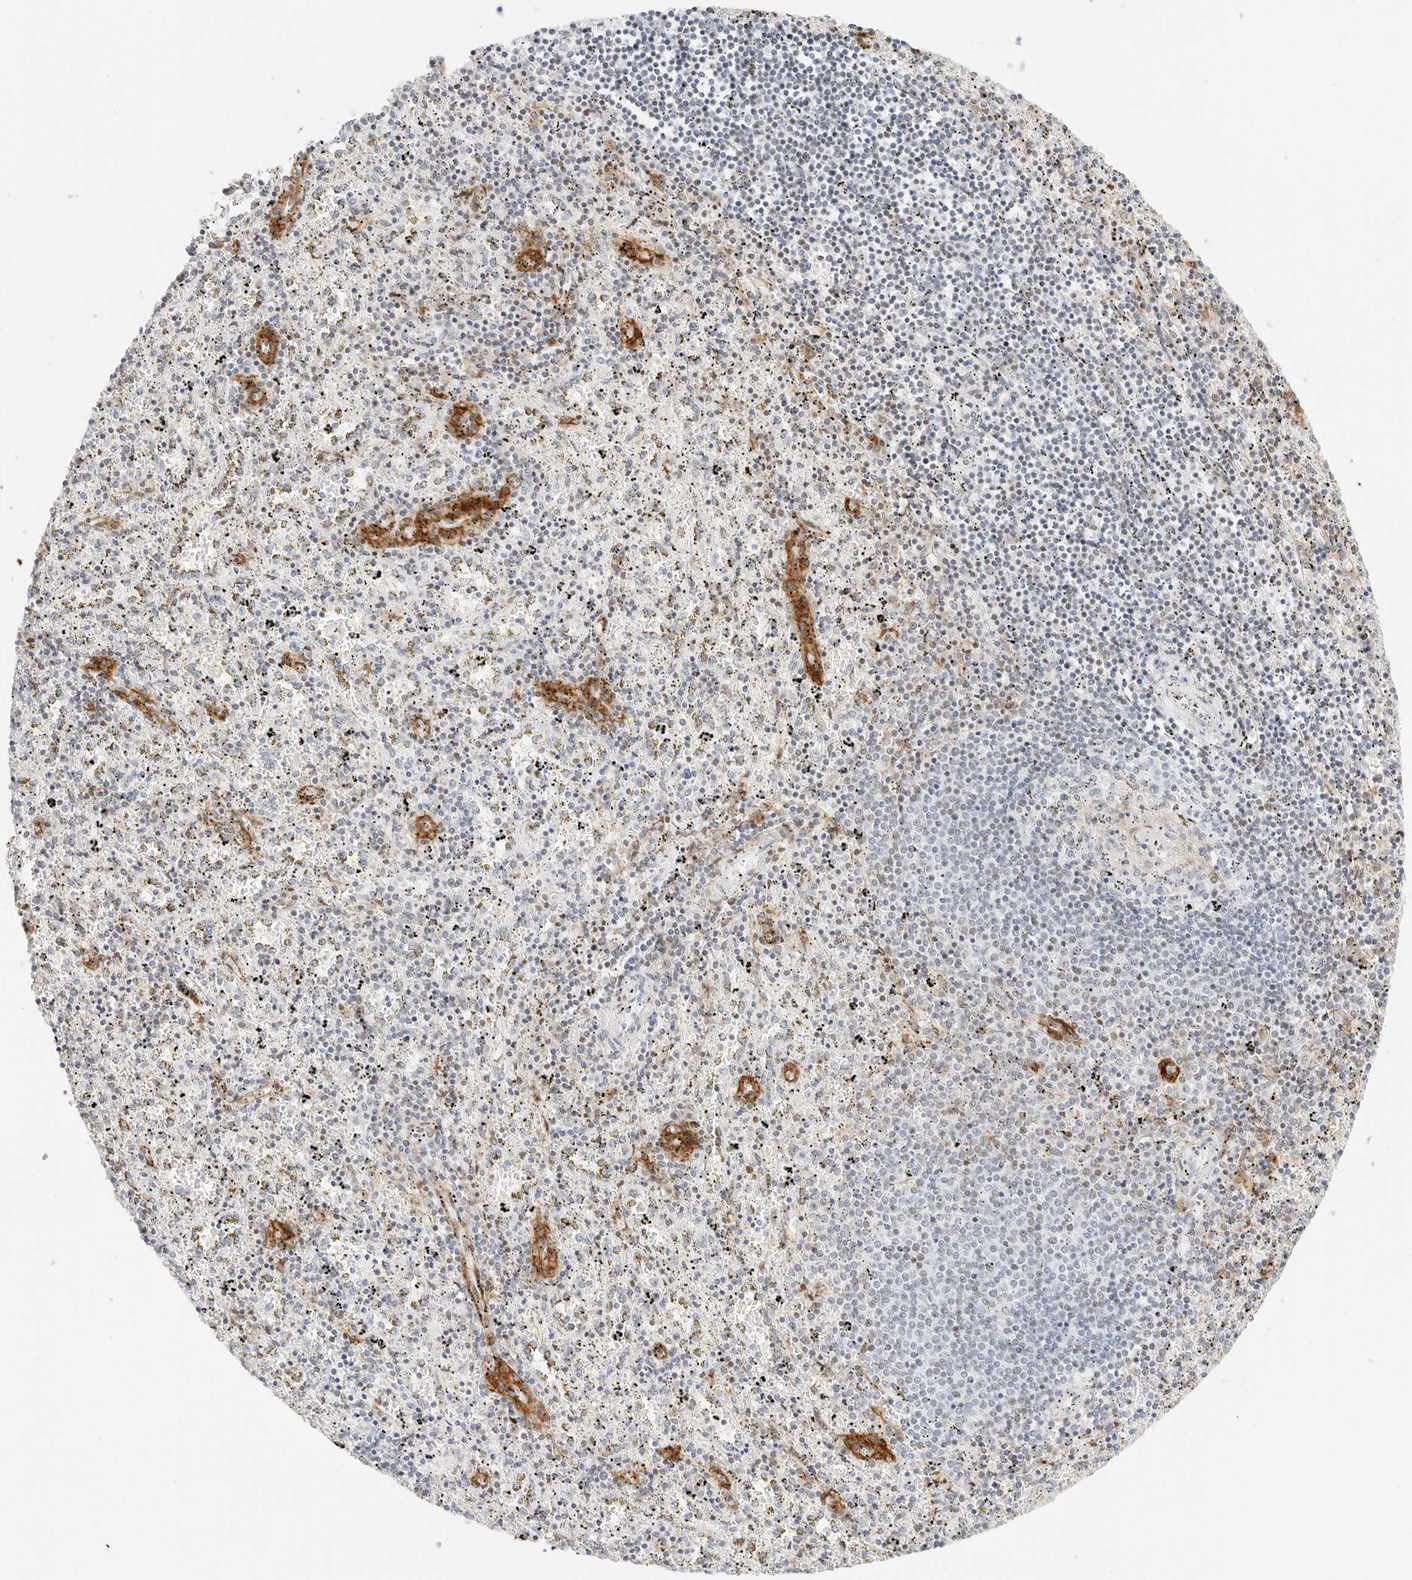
{"staining": {"intensity": "negative", "quantity": "none", "location": "none"}, "tissue": "spleen", "cell_type": "Cells in red pulp", "image_type": "normal", "snomed": [{"axis": "morphology", "description": "Normal tissue, NOS"}, {"axis": "topography", "description": "Spleen"}], "caption": "Immunohistochemistry photomicrograph of unremarkable spleen: human spleen stained with DAB (3,3'-diaminobenzidine) shows no significant protein positivity in cells in red pulp.", "gene": "CDH1", "patient": {"sex": "male", "age": 11}}